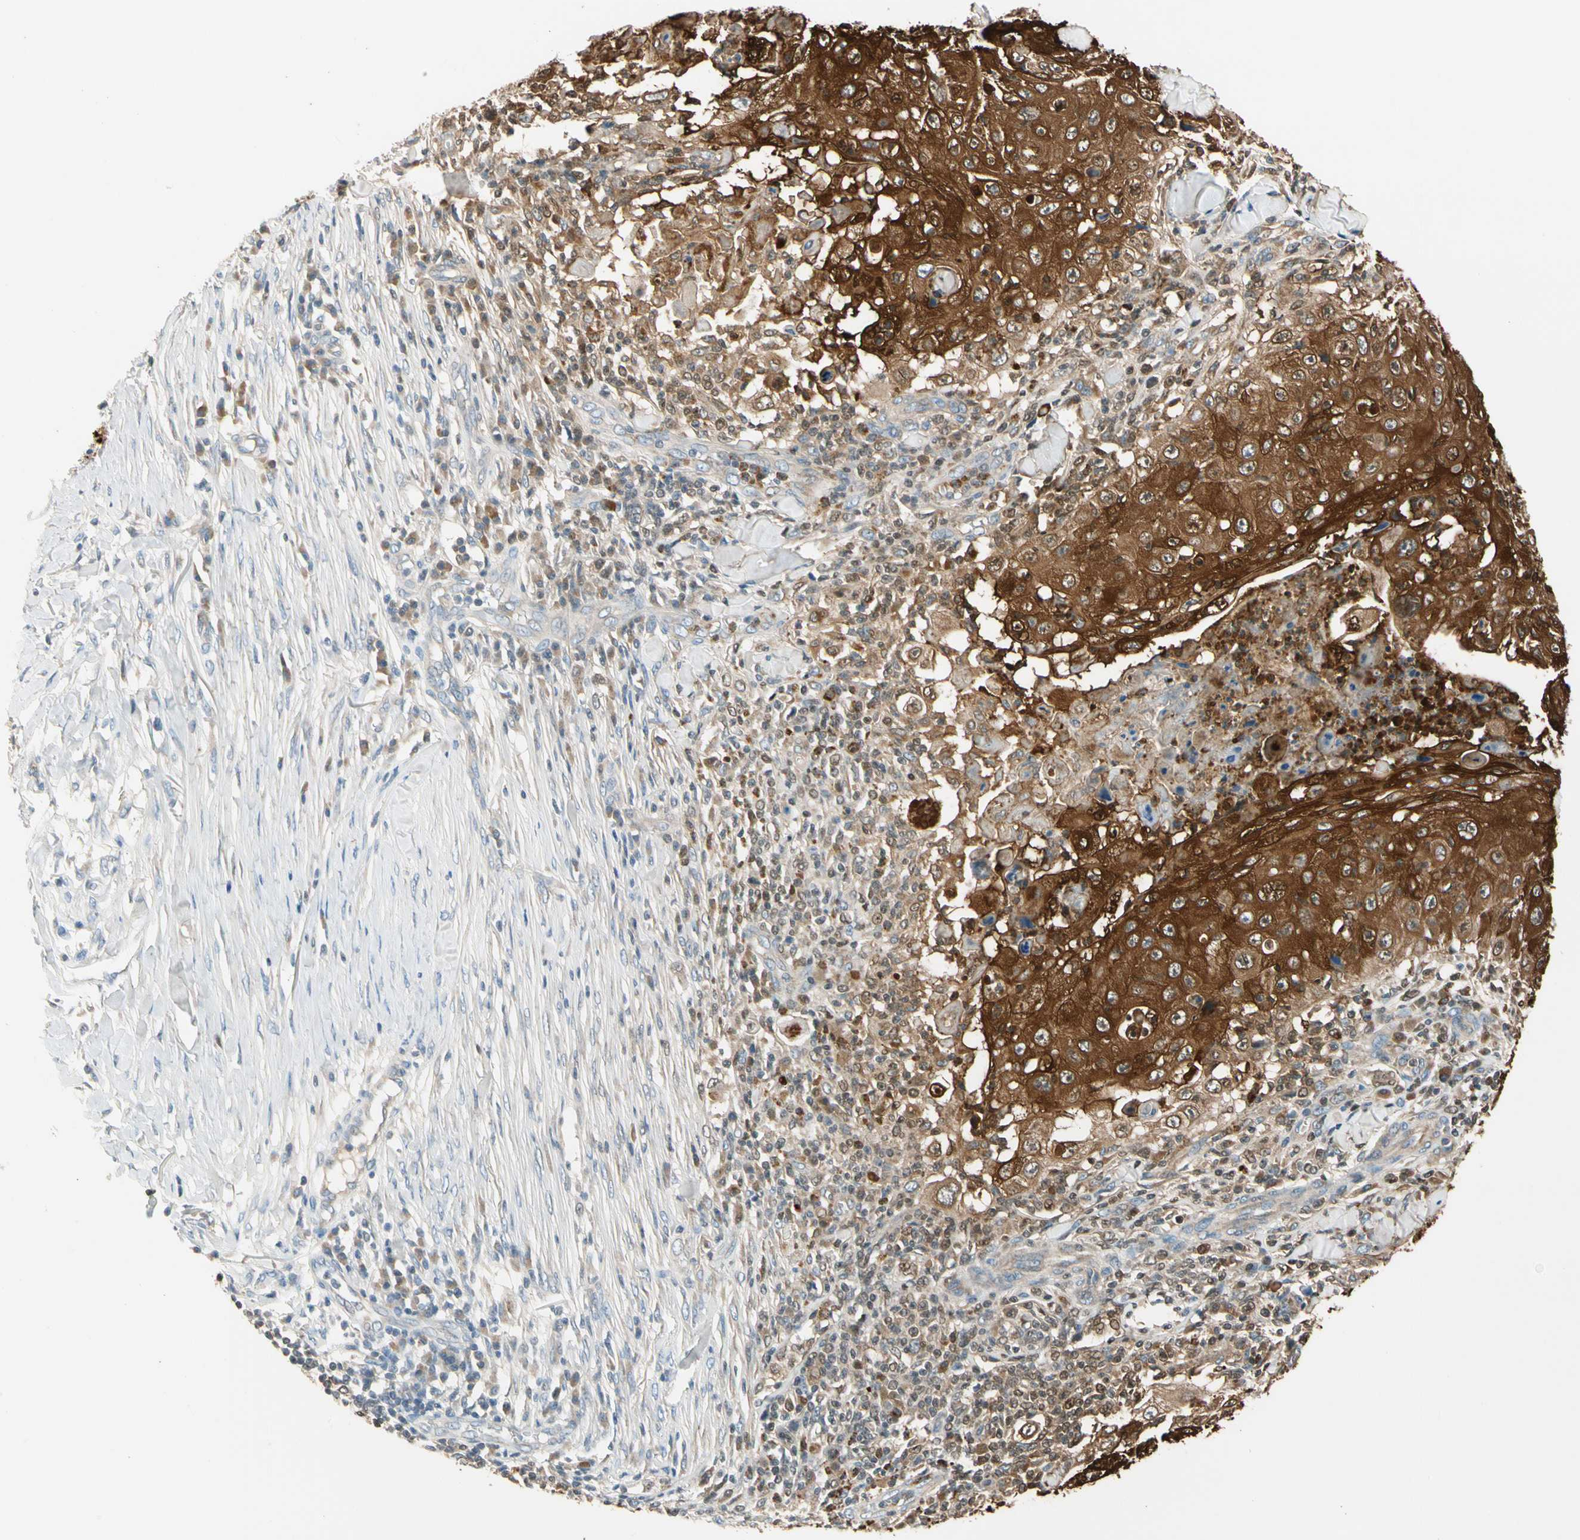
{"staining": {"intensity": "strong", "quantity": ">75%", "location": "cytoplasmic/membranous"}, "tissue": "skin cancer", "cell_type": "Tumor cells", "image_type": "cancer", "snomed": [{"axis": "morphology", "description": "Squamous cell carcinoma, NOS"}, {"axis": "topography", "description": "Skin"}], "caption": "Protein analysis of skin cancer tissue shows strong cytoplasmic/membranous expression in about >75% of tumor cells. The staining was performed using DAB (3,3'-diaminobenzidine), with brown indicating positive protein expression. Nuclei are stained blue with hematoxylin.", "gene": "STK40", "patient": {"sex": "male", "age": 86}}